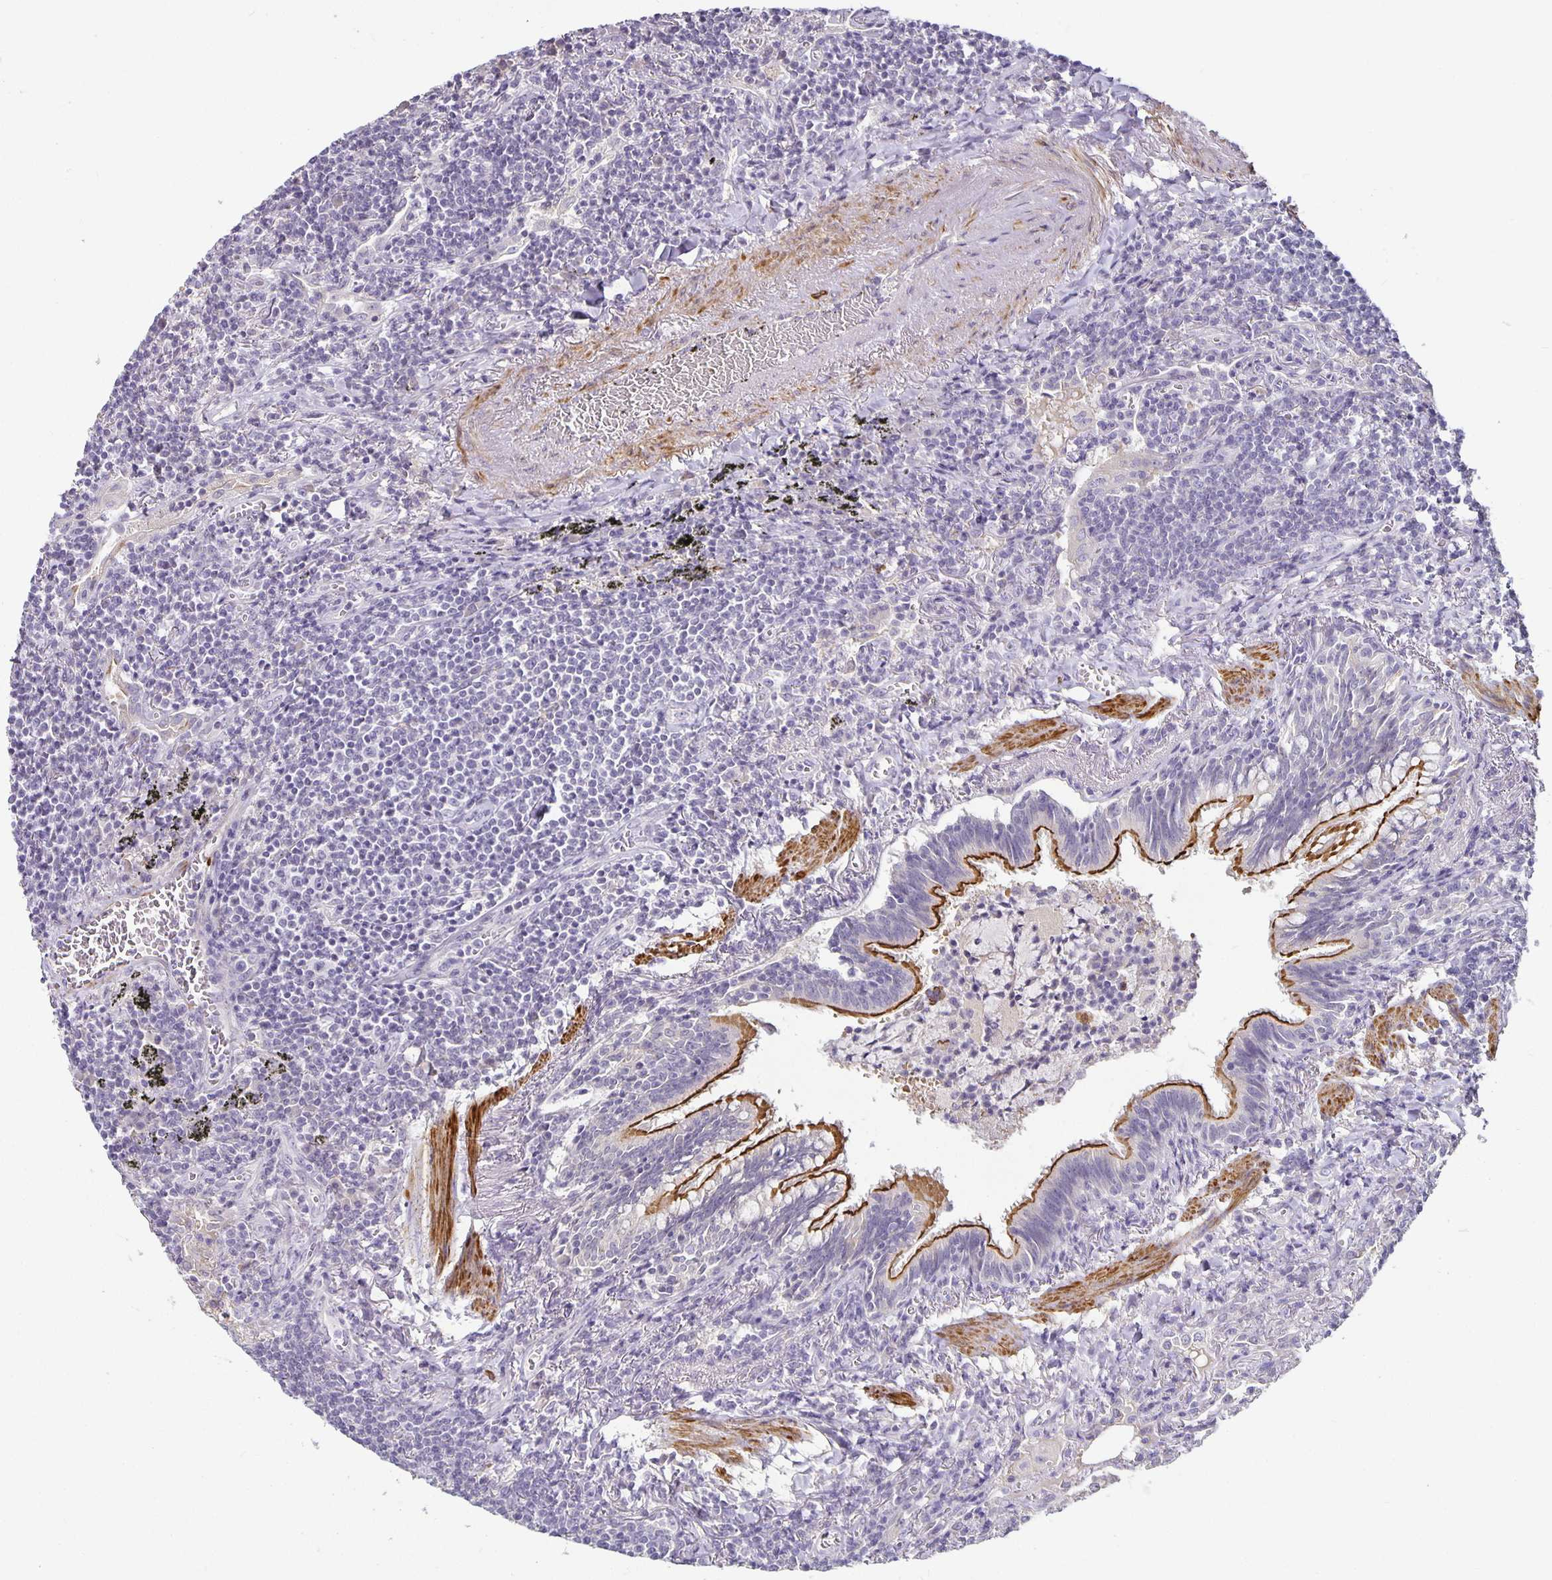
{"staining": {"intensity": "negative", "quantity": "none", "location": "none"}, "tissue": "lymphoma", "cell_type": "Tumor cells", "image_type": "cancer", "snomed": [{"axis": "morphology", "description": "Malignant lymphoma, non-Hodgkin's type, Low grade"}, {"axis": "topography", "description": "Lung"}], "caption": "An immunohistochemistry histopathology image of malignant lymphoma, non-Hodgkin's type (low-grade) is shown. There is no staining in tumor cells of malignant lymphoma, non-Hodgkin's type (low-grade).", "gene": "CA12", "patient": {"sex": "female", "age": 71}}